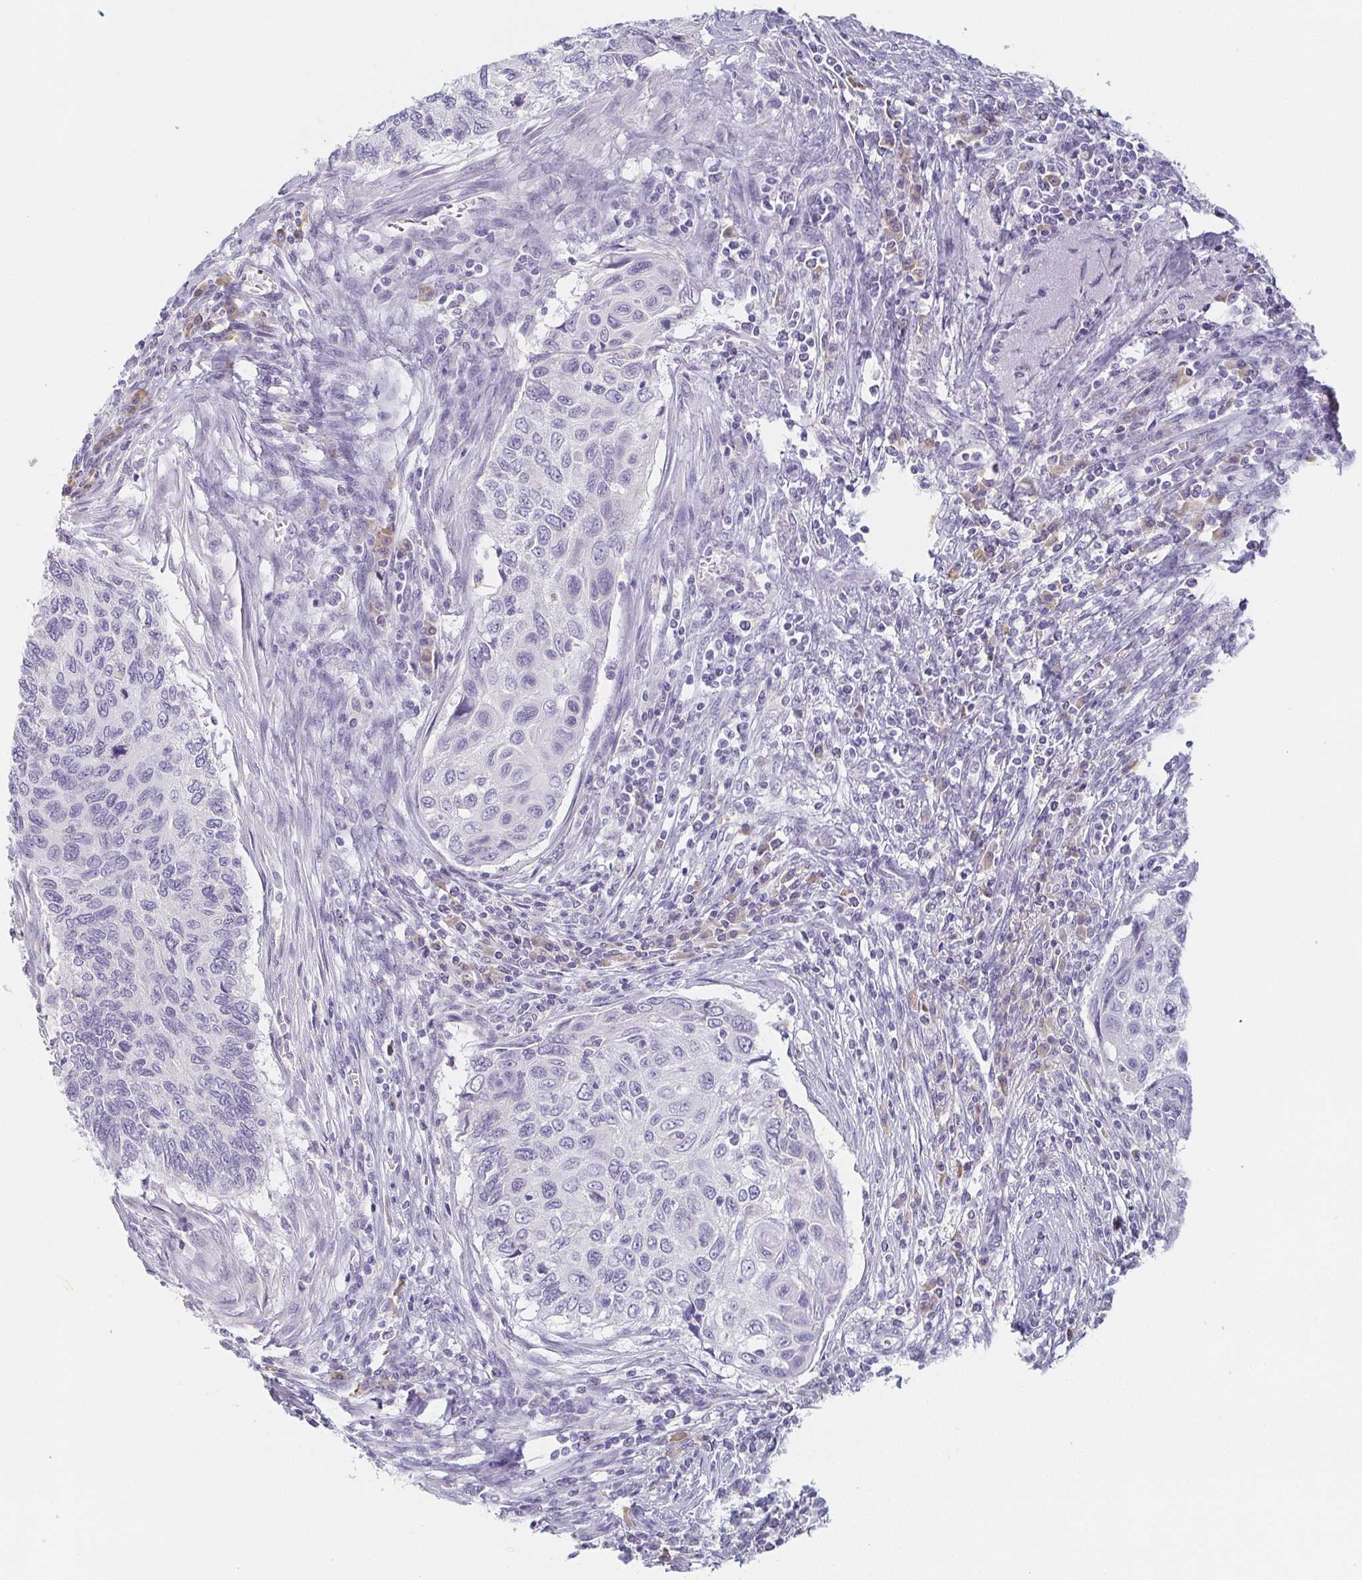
{"staining": {"intensity": "negative", "quantity": "none", "location": "none"}, "tissue": "cervical cancer", "cell_type": "Tumor cells", "image_type": "cancer", "snomed": [{"axis": "morphology", "description": "Squamous cell carcinoma, NOS"}, {"axis": "topography", "description": "Cervix"}], "caption": "Immunohistochemical staining of cervical squamous cell carcinoma exhibits no significant positivity in tumor cells.", "gene": "PRR27", "patient": {"sex": "female", "age": 70}}